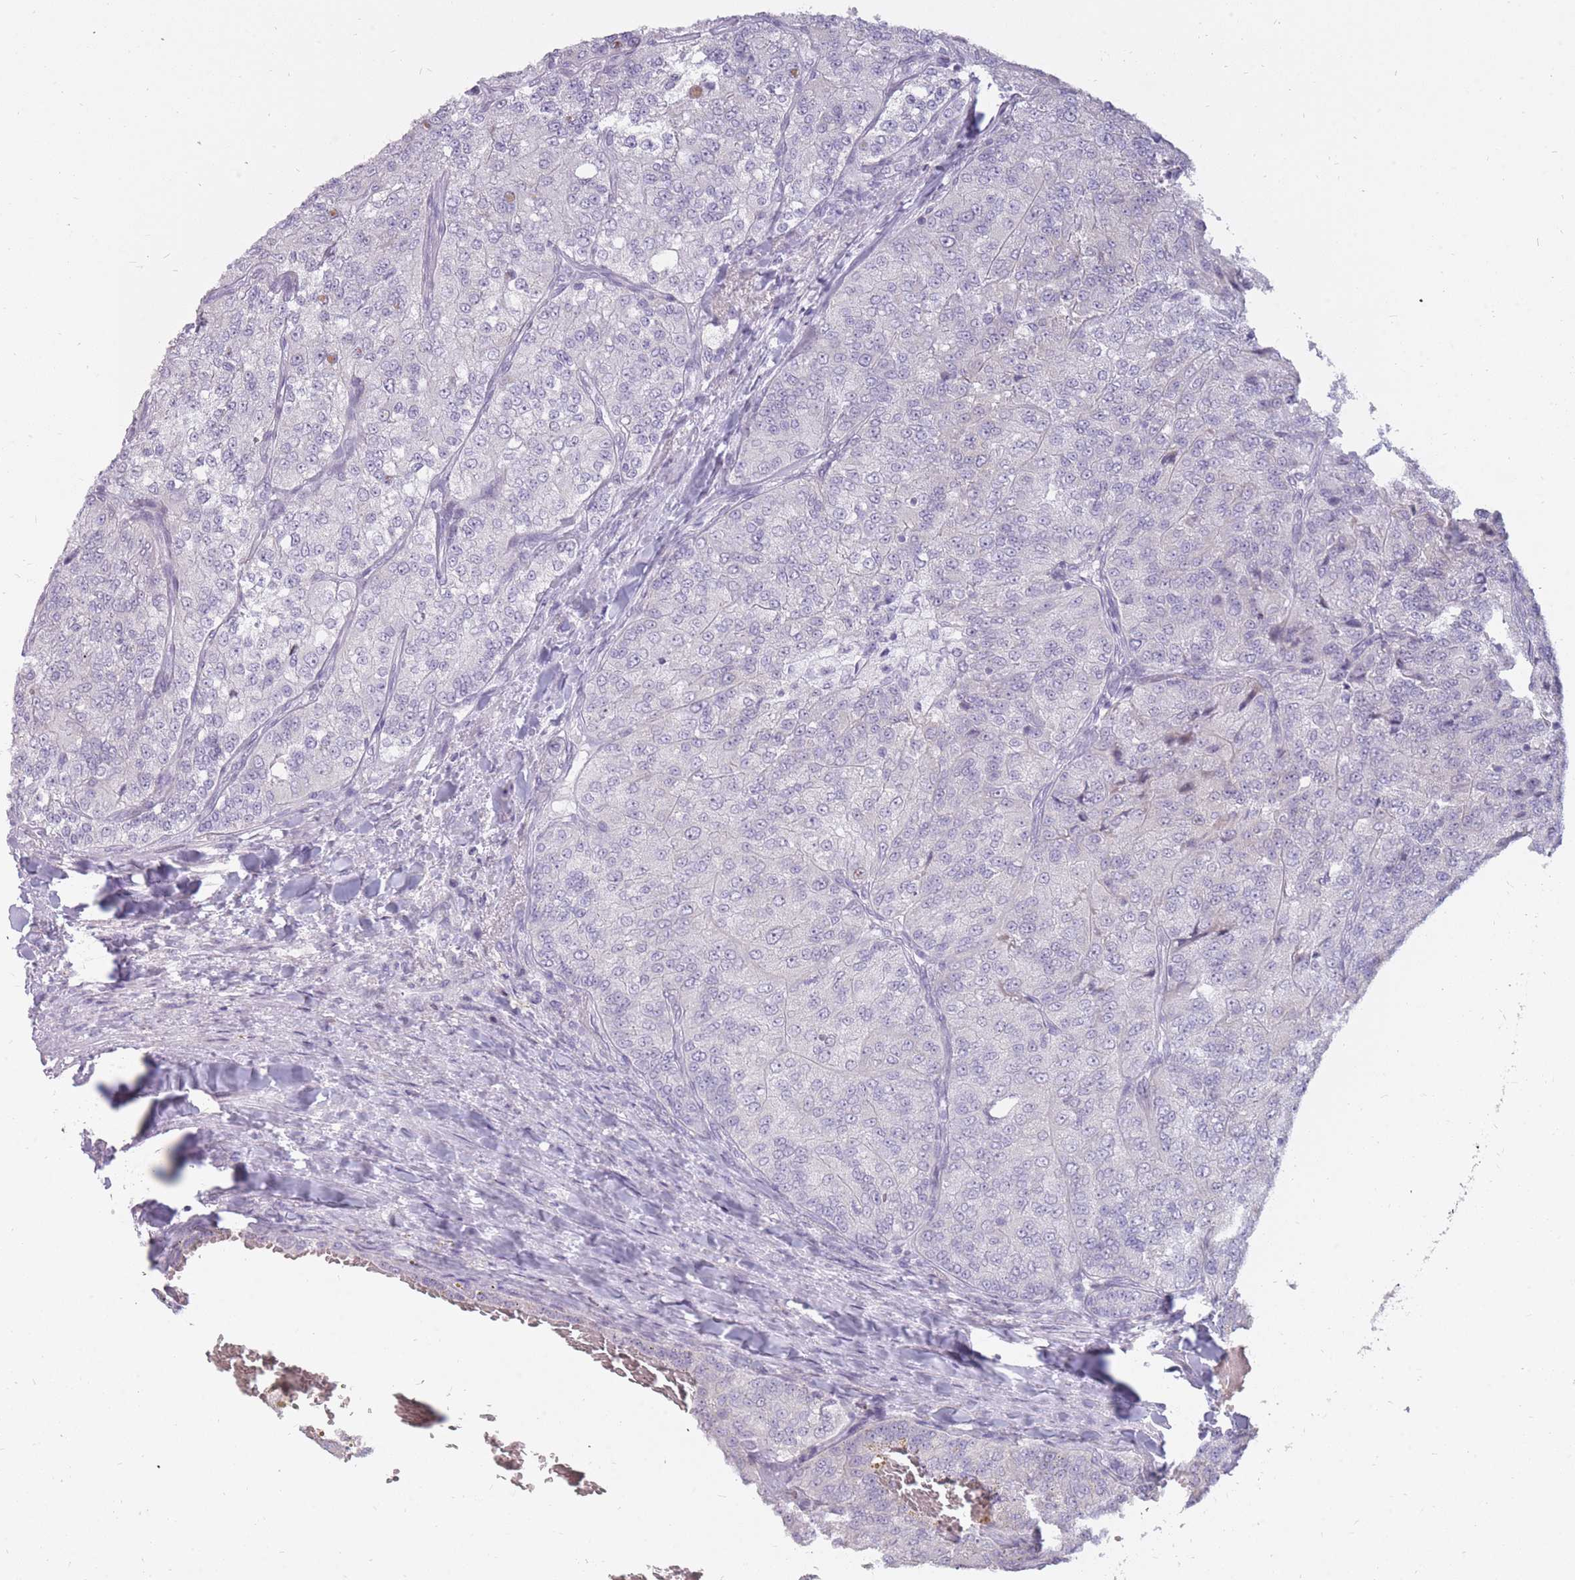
{"staining": {"intensity": "negative", "quantity": "none", "location": "none"}, "tissue": "renal cancer", "cell_type": "Tumor cells", "image_type": "cancer", "snomed": [{"axis": "morphology", "description": "Adenocarcinoma, NOS"}, {"axis": "topography", "description": "Kidney"}], "caption": "Tumor cells are negative for brown protein staining in renal cancer (adenocarcinoma).", "gene": "POMZP3", "patient": {"sex": "female", "age": 63}}